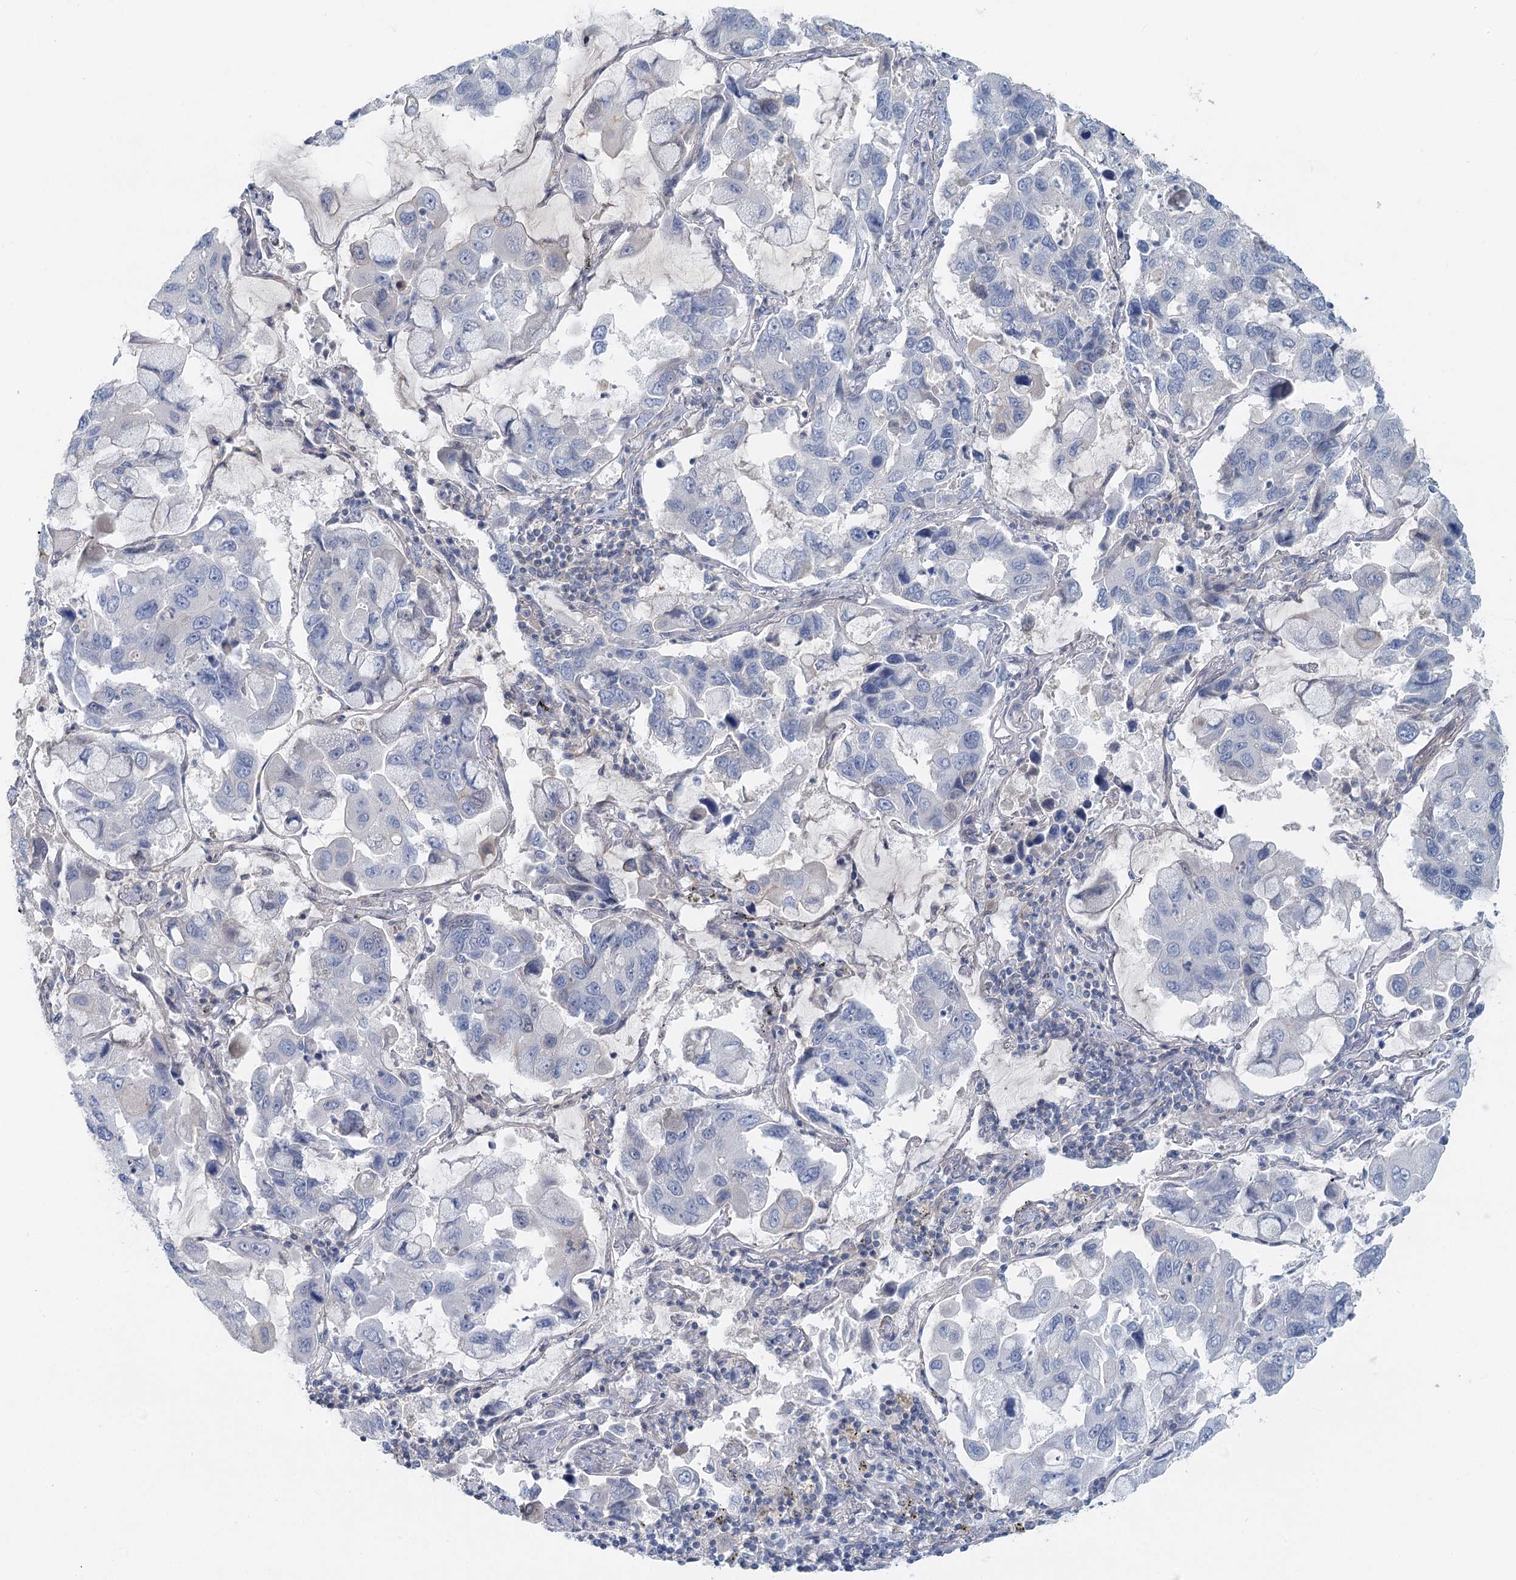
{"staining": {"intensity": "negative", "quantity": "none", "location": "none"}, "tissue": "lung cancer", "cell_type": "Tumor cells", "image_type": "cancer", "snomed": [{"axis": "morphology", "description": "Adenocarcinoma, NOS"}, {"axis": "topography", "description": "Lung"}], "caption": "IHC of human lung cancer (adenocarcinoma) demonstrates no expression in tumor cells.", "gene": "DNMBP", "patient": {"sex": "male", "age": 64}}